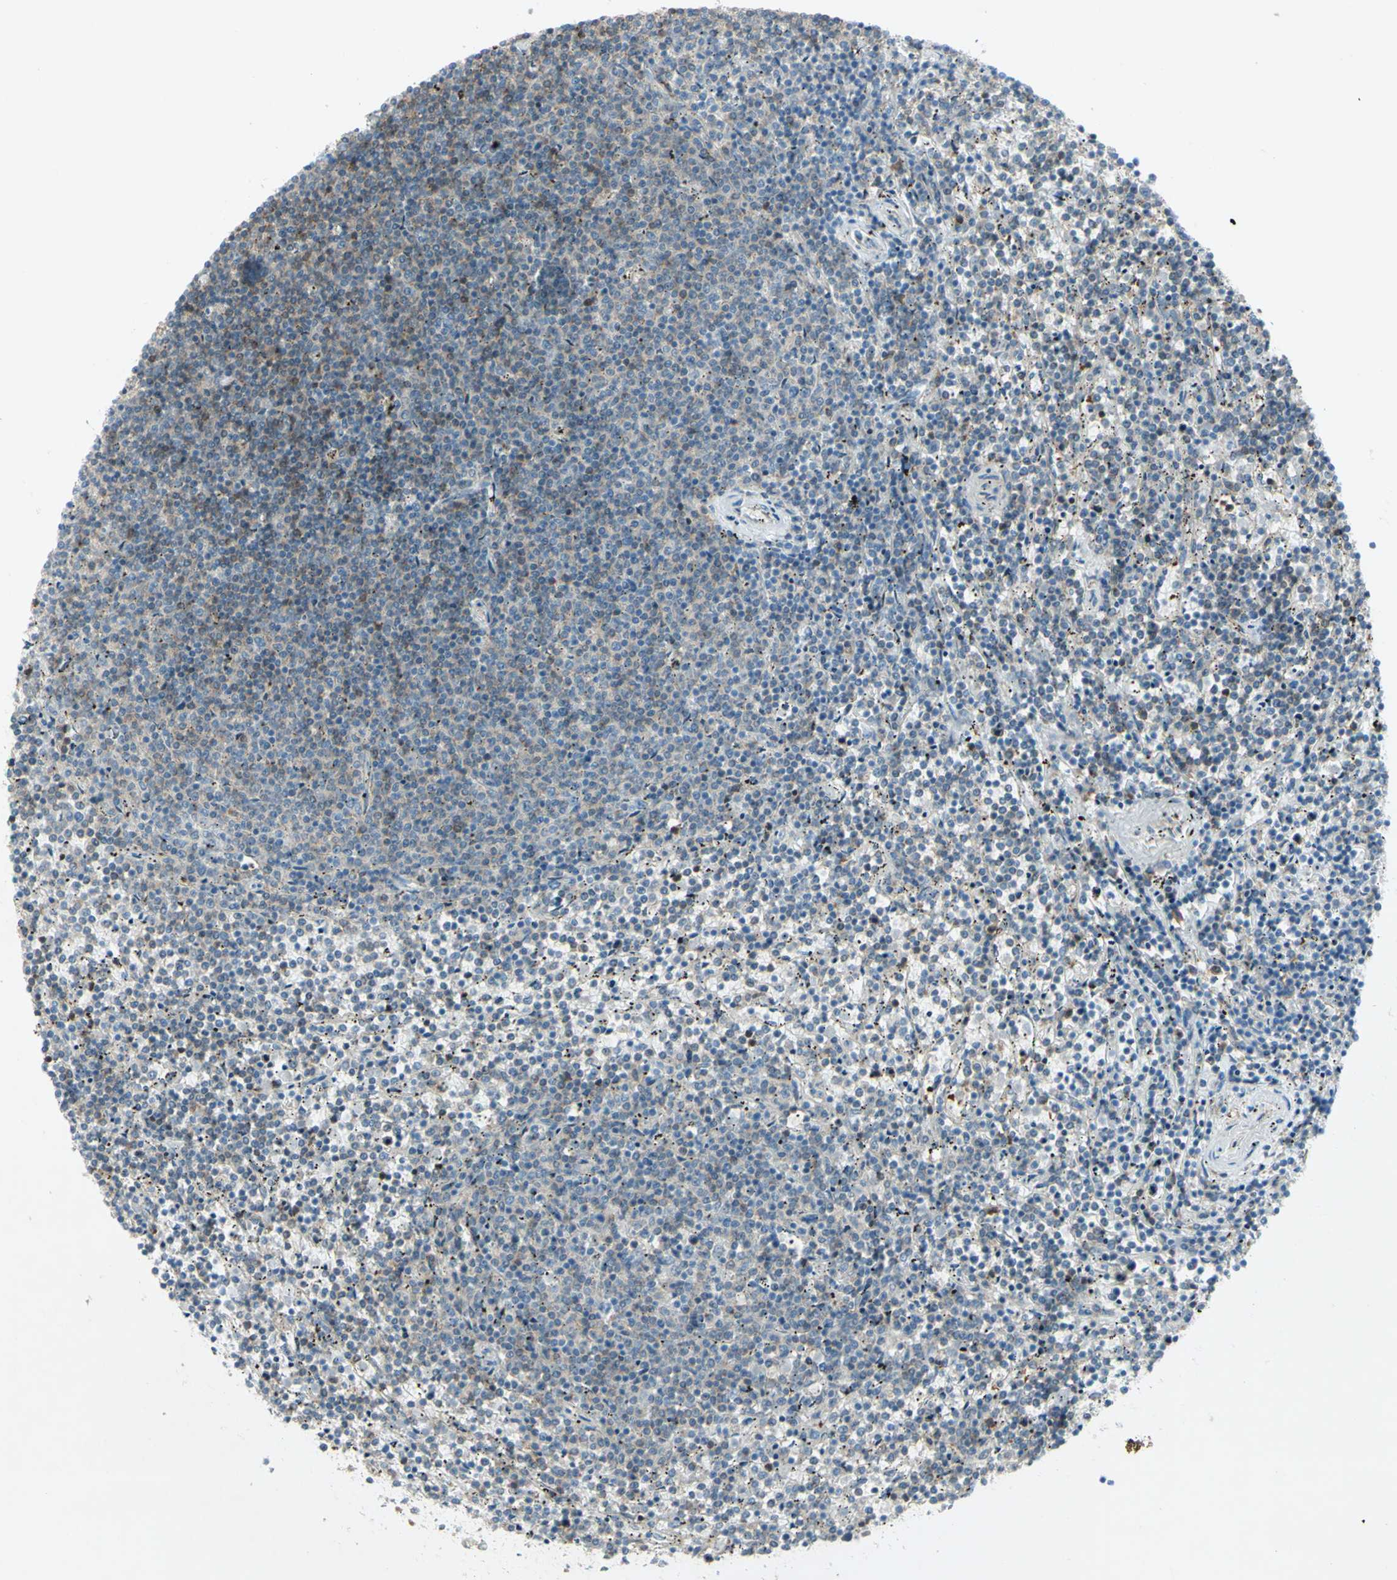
{"staining": {"intensity": "weak", "quantity": "25%-75%", "location": "cytoplasmic/membranous"}, "tissue": "lymphoma", "cell_type": "Tumor cells", "image_type": "cancer", "snomed": [{"axis": "morphology", "description": "Malignant lymphoma, non-Hodgkin's type, Low grade"}, {"axis": "topography", "description": "Spleen"}], "caption": "Immunohistochemical staining of lymphoma demonstrates low levels of weak cytoplasmic/membranous protein expression in about 25%-75% of tumor cells.", "gene": "C1orf159", "patient": {"sex": "female", "age": 50}}